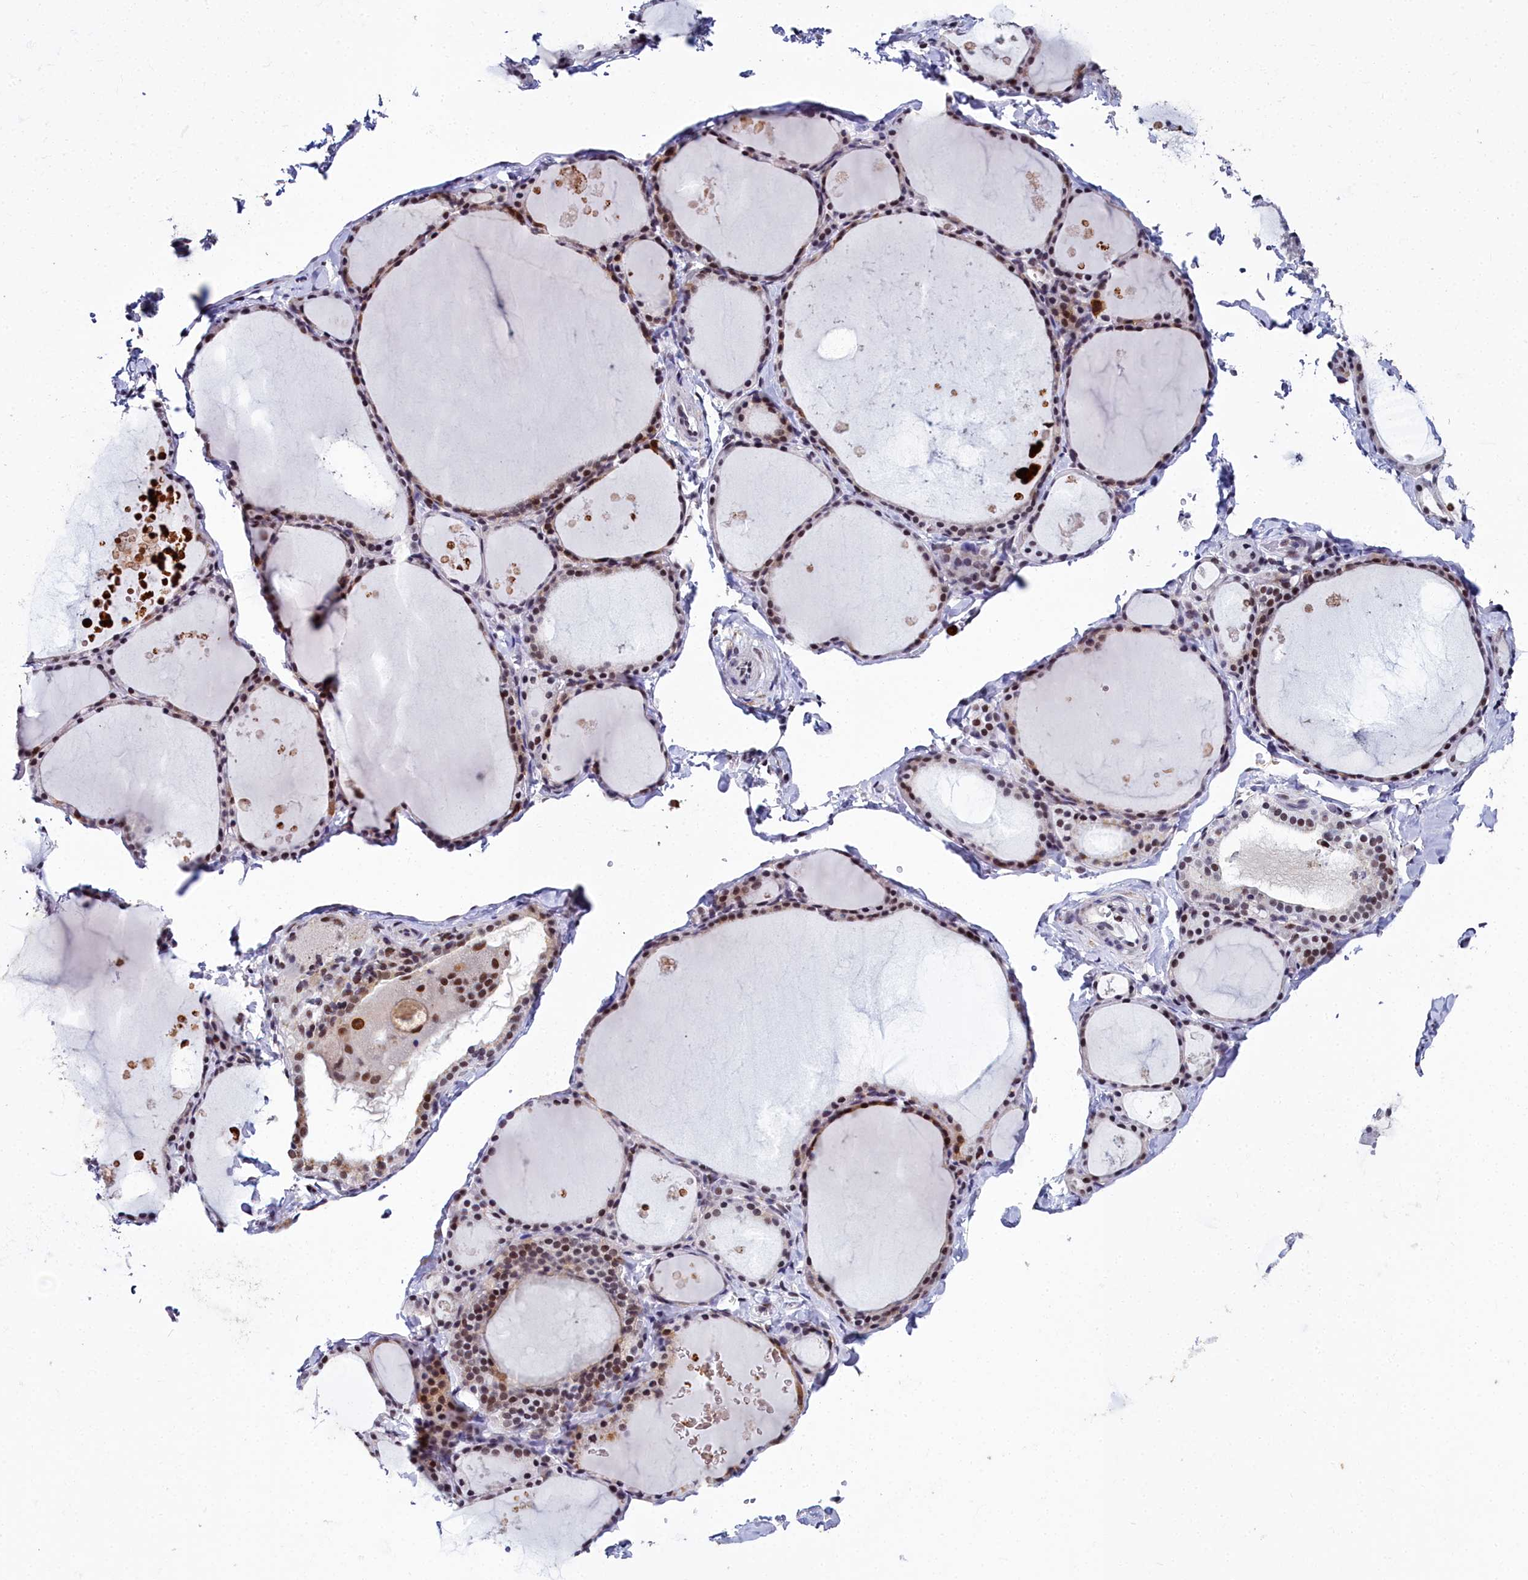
{"staining": {"intensity": "strong", "quantity": "25%-75%", "location": "nuclear"}, "tissue": "thyroid gland", "cell_type": "Glandular cells", "image_type": "normal", "snomed": [{"axis": "morphology", "description": "Normal tissue, NOS"}, {"axis": "topography", "description": "Thyroid gland"}], "caption": "A high-resolution histopathology image shows IHC staining of normal thyroid gland, which demonstrates strong nuclear staining in approximately 25%-75% of glandular cells. The staining is performed using DAB brown chromogen to label protein expression. The nuclei are counter-stained blue using hematoxylin.", "gene": "CCDC97", "patient": {"sex": "male", "age": 56}}